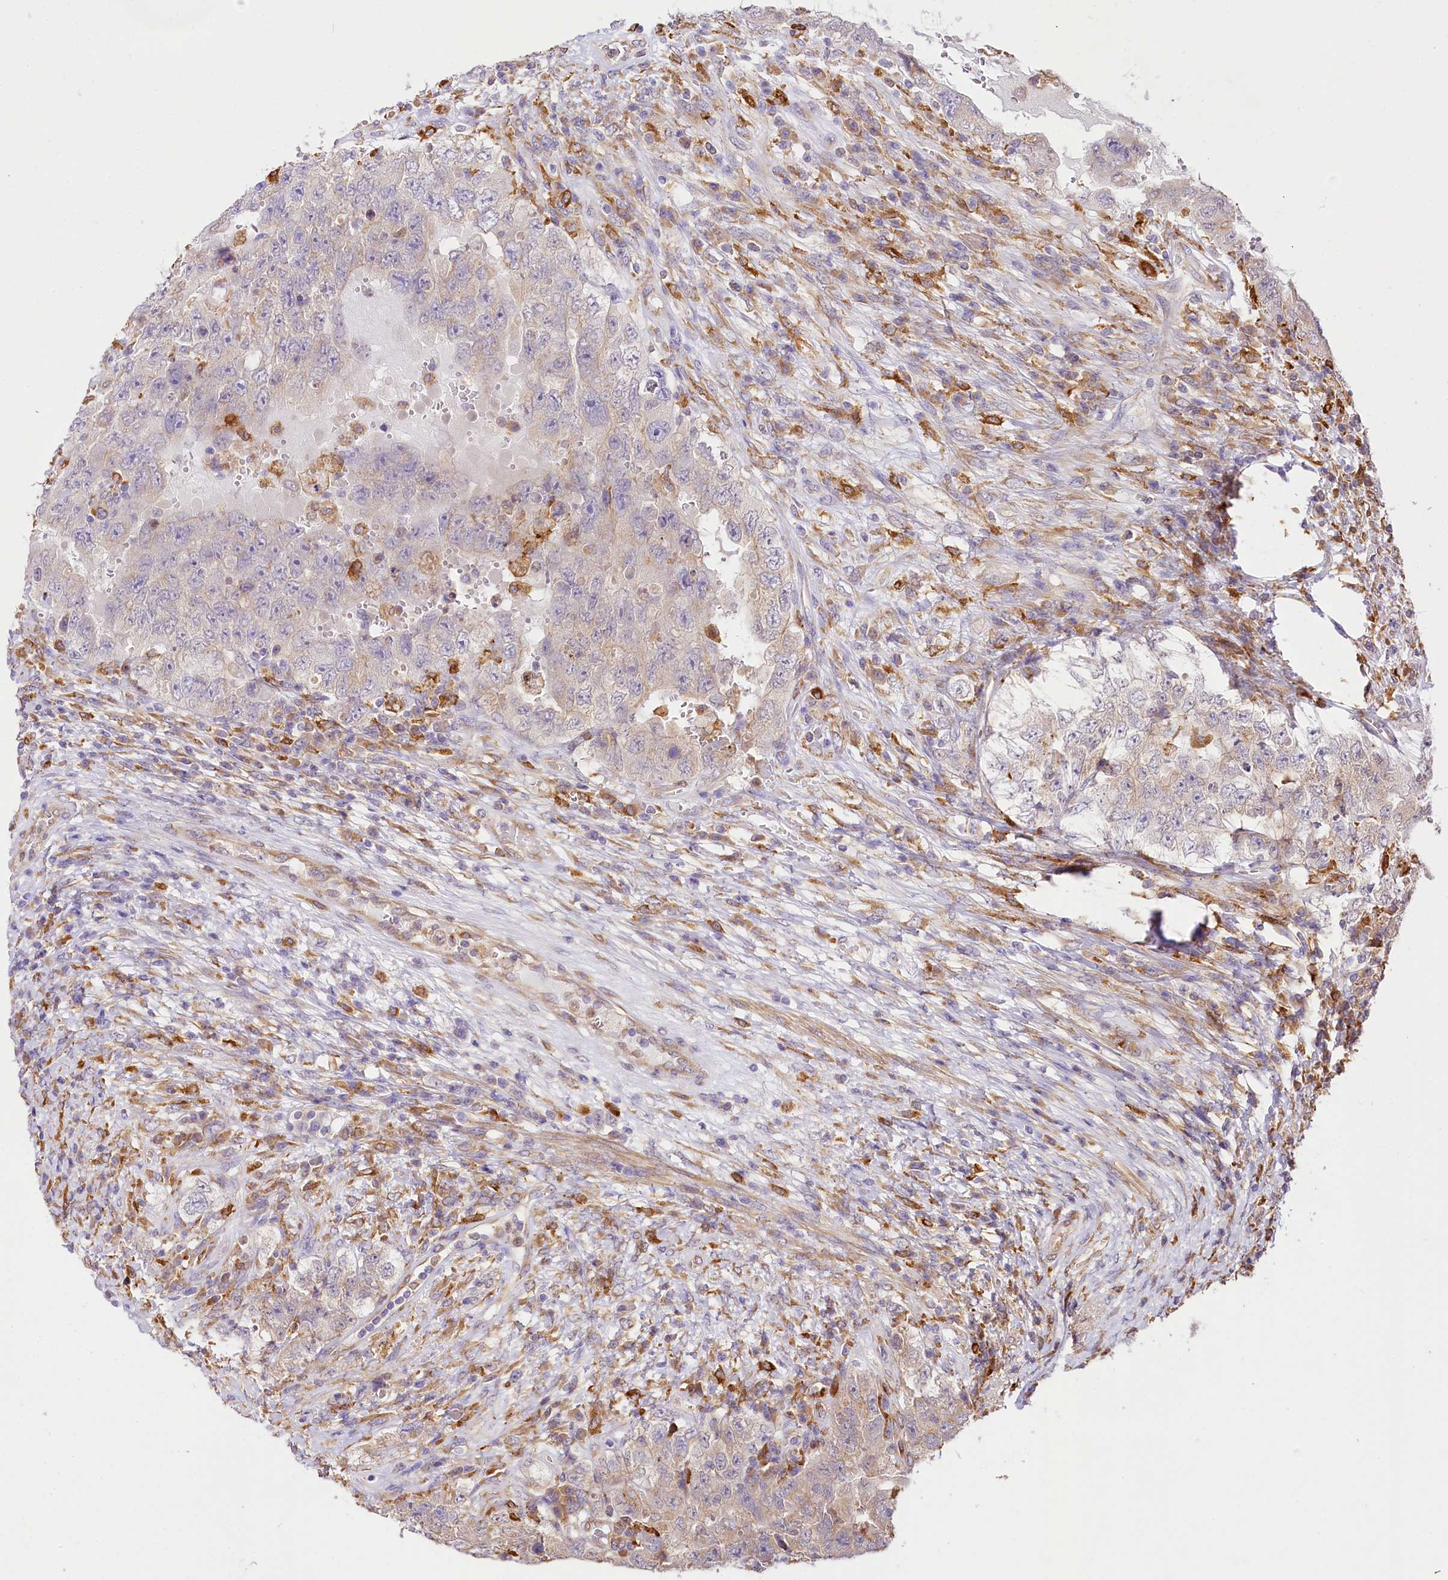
{"staining": {"intensity": "negative", "quantity": "none", "location": "none"}, "tissue": "testis cancer", "cell_type": "Tumor cells", "image_type": "cancer", "snomed": [{"axis": "morphology", "description": "Carcinoma, Embryonal, NOS"}, {"axis": "topography", "description": "Testis"}], "caption": "A micrograph of testis embryonal carcinoma stained for a protein displays no brown staining in tumor cells.", "gene": "PPIP5K2", "patient": {"sex": "male", "age": 26}}